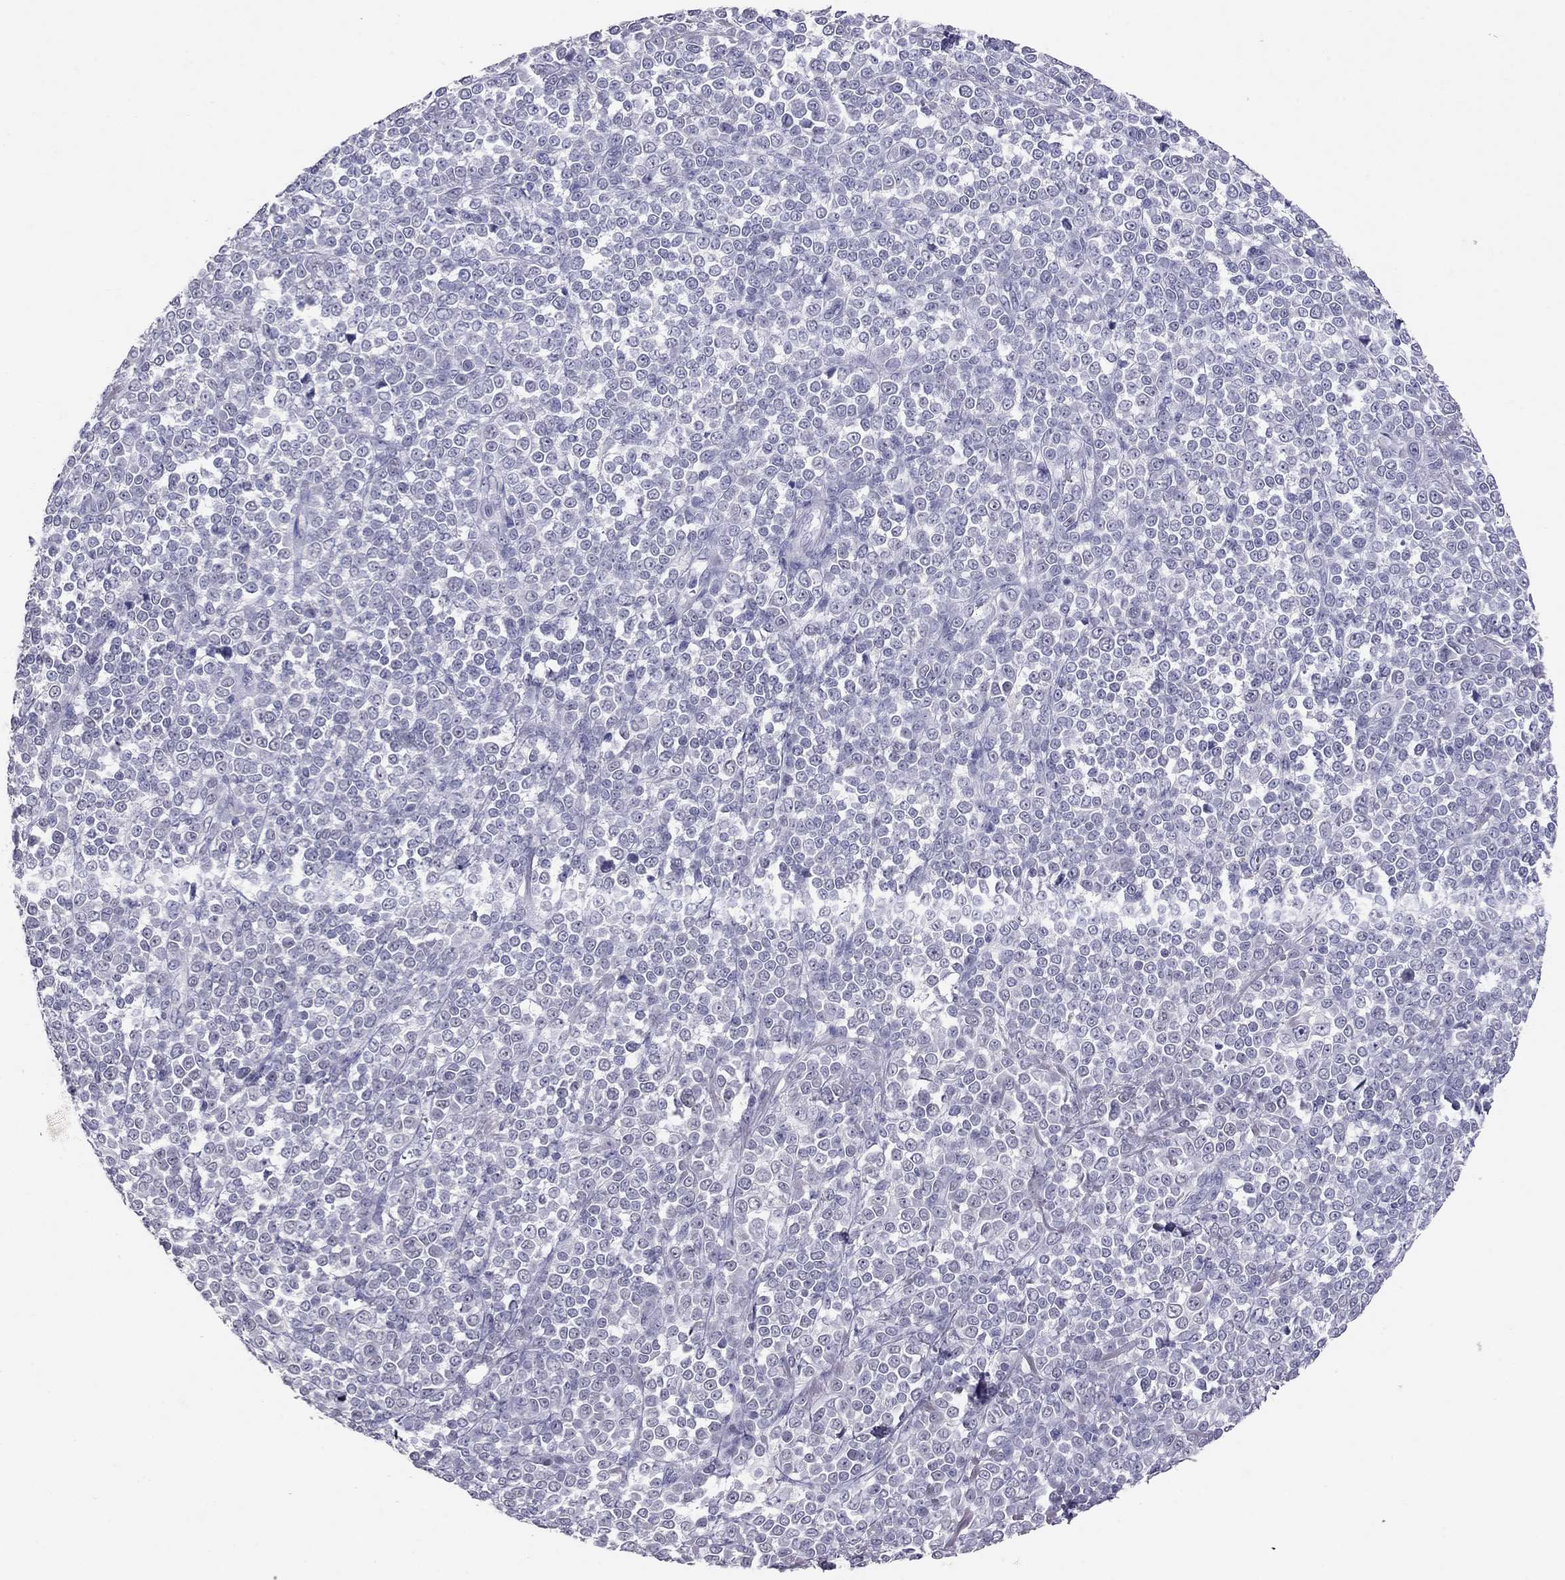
{"staining": {"intensity": "negative", "quantity": "none", "location": "none"}, "tissue": "melanoma", "cell_type": "Tumor cells", "image_type": "cancer", "snomed": [{"axis": "morphology", "description": "Malignant melanoma, NOS"}, {"axis": "topography", "description": "Skin"}], "caption": "High magnification brightfield microscopy of melanoma stained with DAB (brown) and counterstained with hematoxylin (blue): tumor cells show no significant positivity. (Stains: DAB (3,3'-diaminobenzidine) IHC with hematoxylin counter stain, Microscopy: brightfield microscopy at high magnification).", "gene": "PSMB11", "patient": {"sex": "female", "age": 95}}